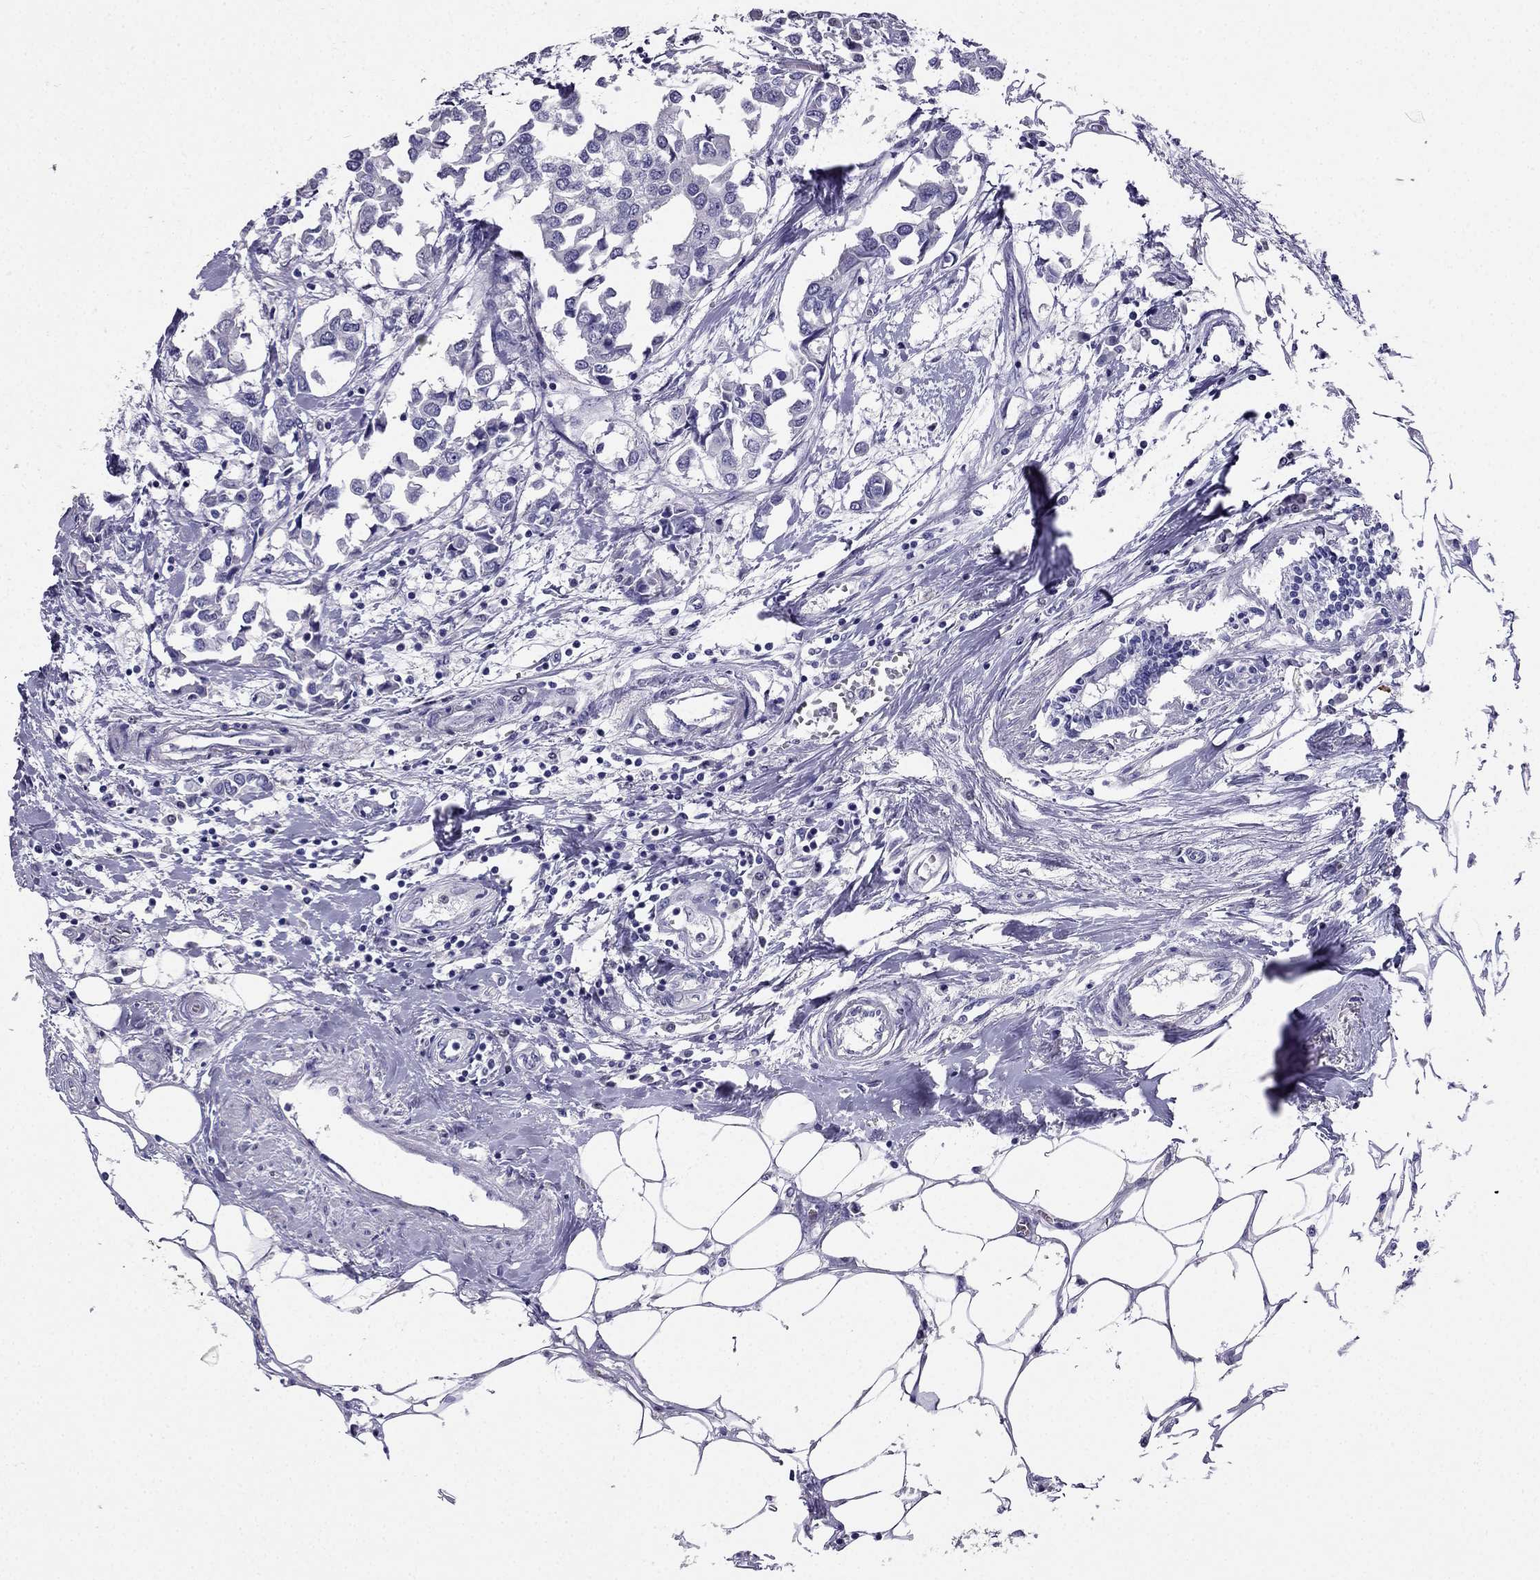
{"staining": {"intensity": "negative", "quantity": "none", "location": "none"}, "tissue": "breast cancer", "cell_type": "Tumor cells", "image_type": "cancer", "snomed": [{"axis": "morphology", "description": "Duct carcinoma"}, {"axis": "topography", "description": "Breast"}], "caption": "The image shows no significant expression in tumor cells of breast cancer (infiltrating ductal carcinoma).", "gene": "ARID3A", "patient": {"sex": "female", "age": 83}}